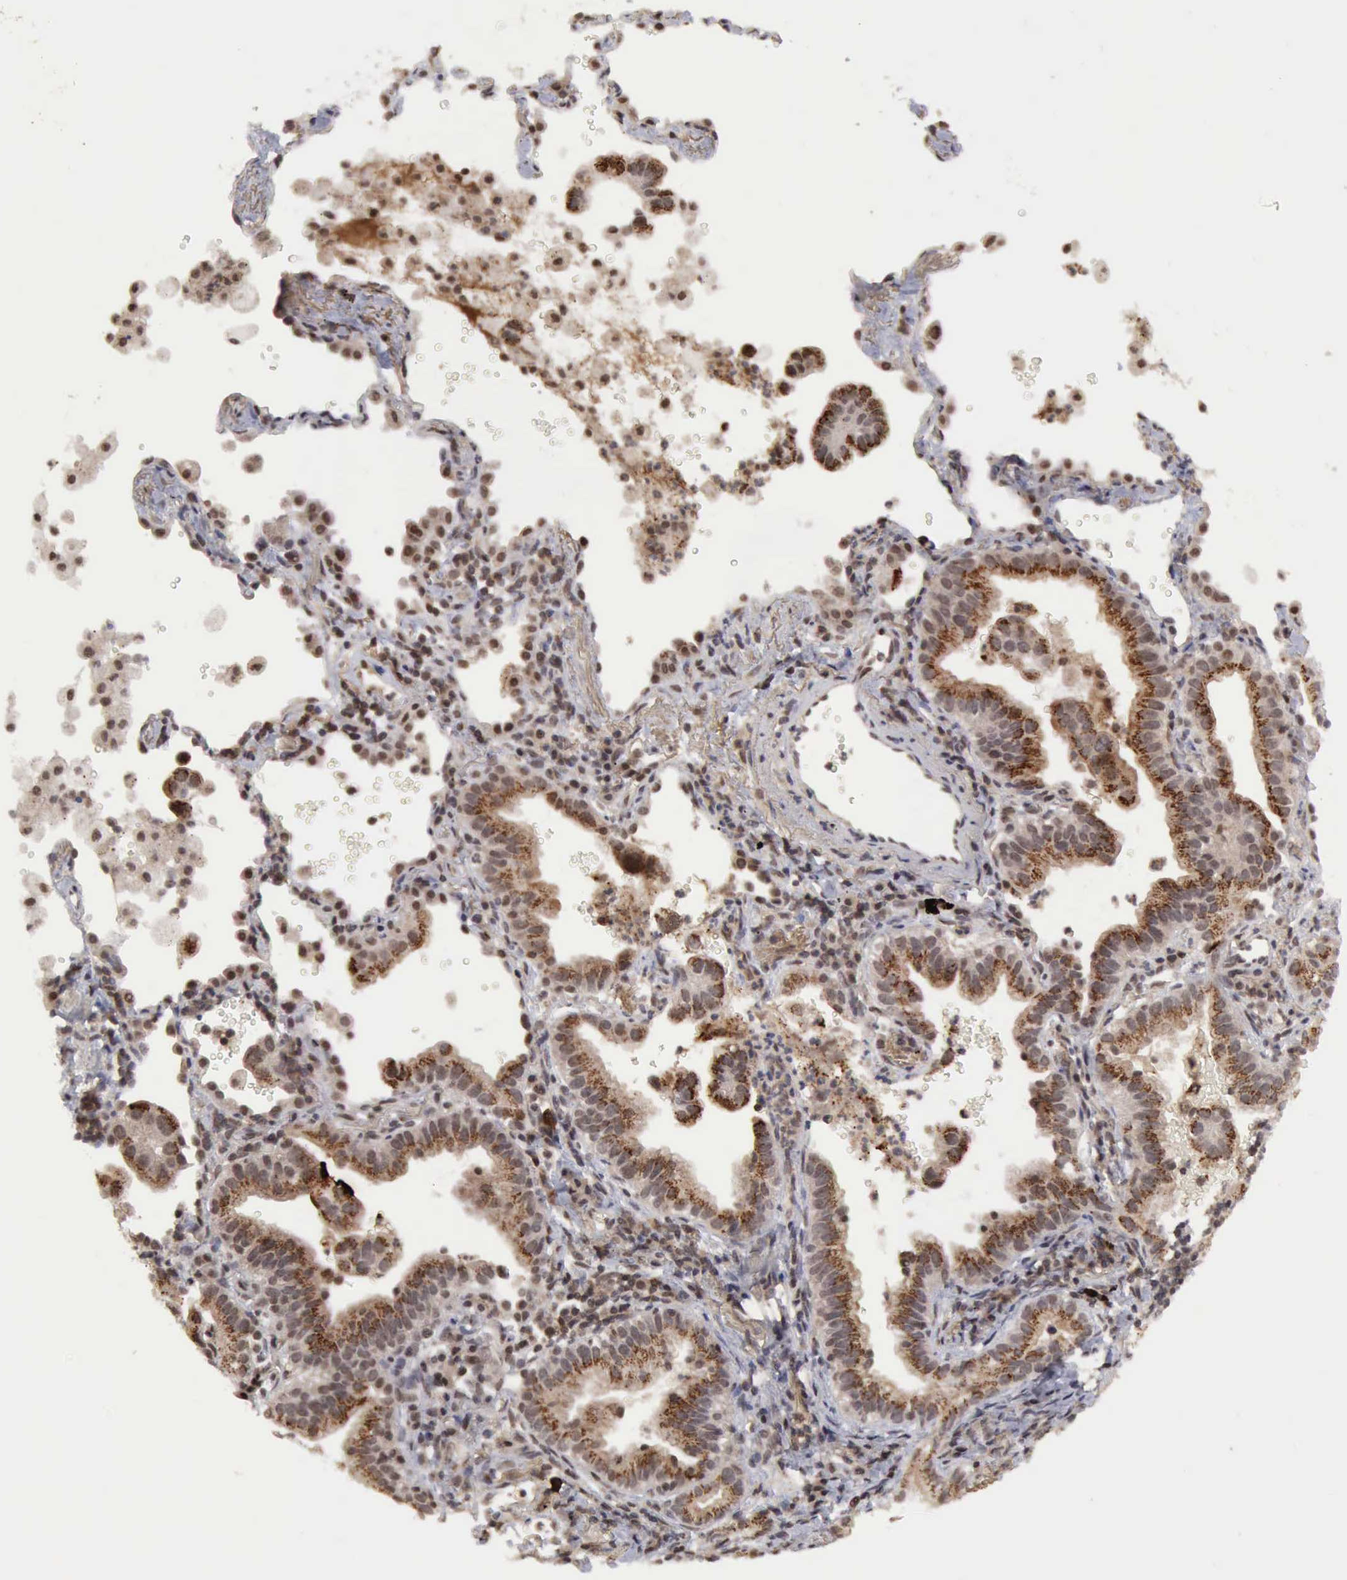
{"staining": {"intensity": "moderate", "quantity": "25%-75%", "location": "cytoplasmic/membranous"}, "tissue": "lung cancer", "cell_type": "Tumor cells", "image_type": "cancer", "snomed": [{"axis": "morphology", "description": "Adenocarcinoma, NOS"}, {"axis": "topography", "description": "Lung"}], "caption": "Immunohistochemistry (IHC) of adenocarcinoma (lung) exhibits medium levels of moderate cytoplasmic/membranous staining in about 25%-75% of tumor cells. (IHC, brightfield microscopy, high magnification).", "gene": "CDKN2A", "patient": {"sex": "female", "age": 50}}